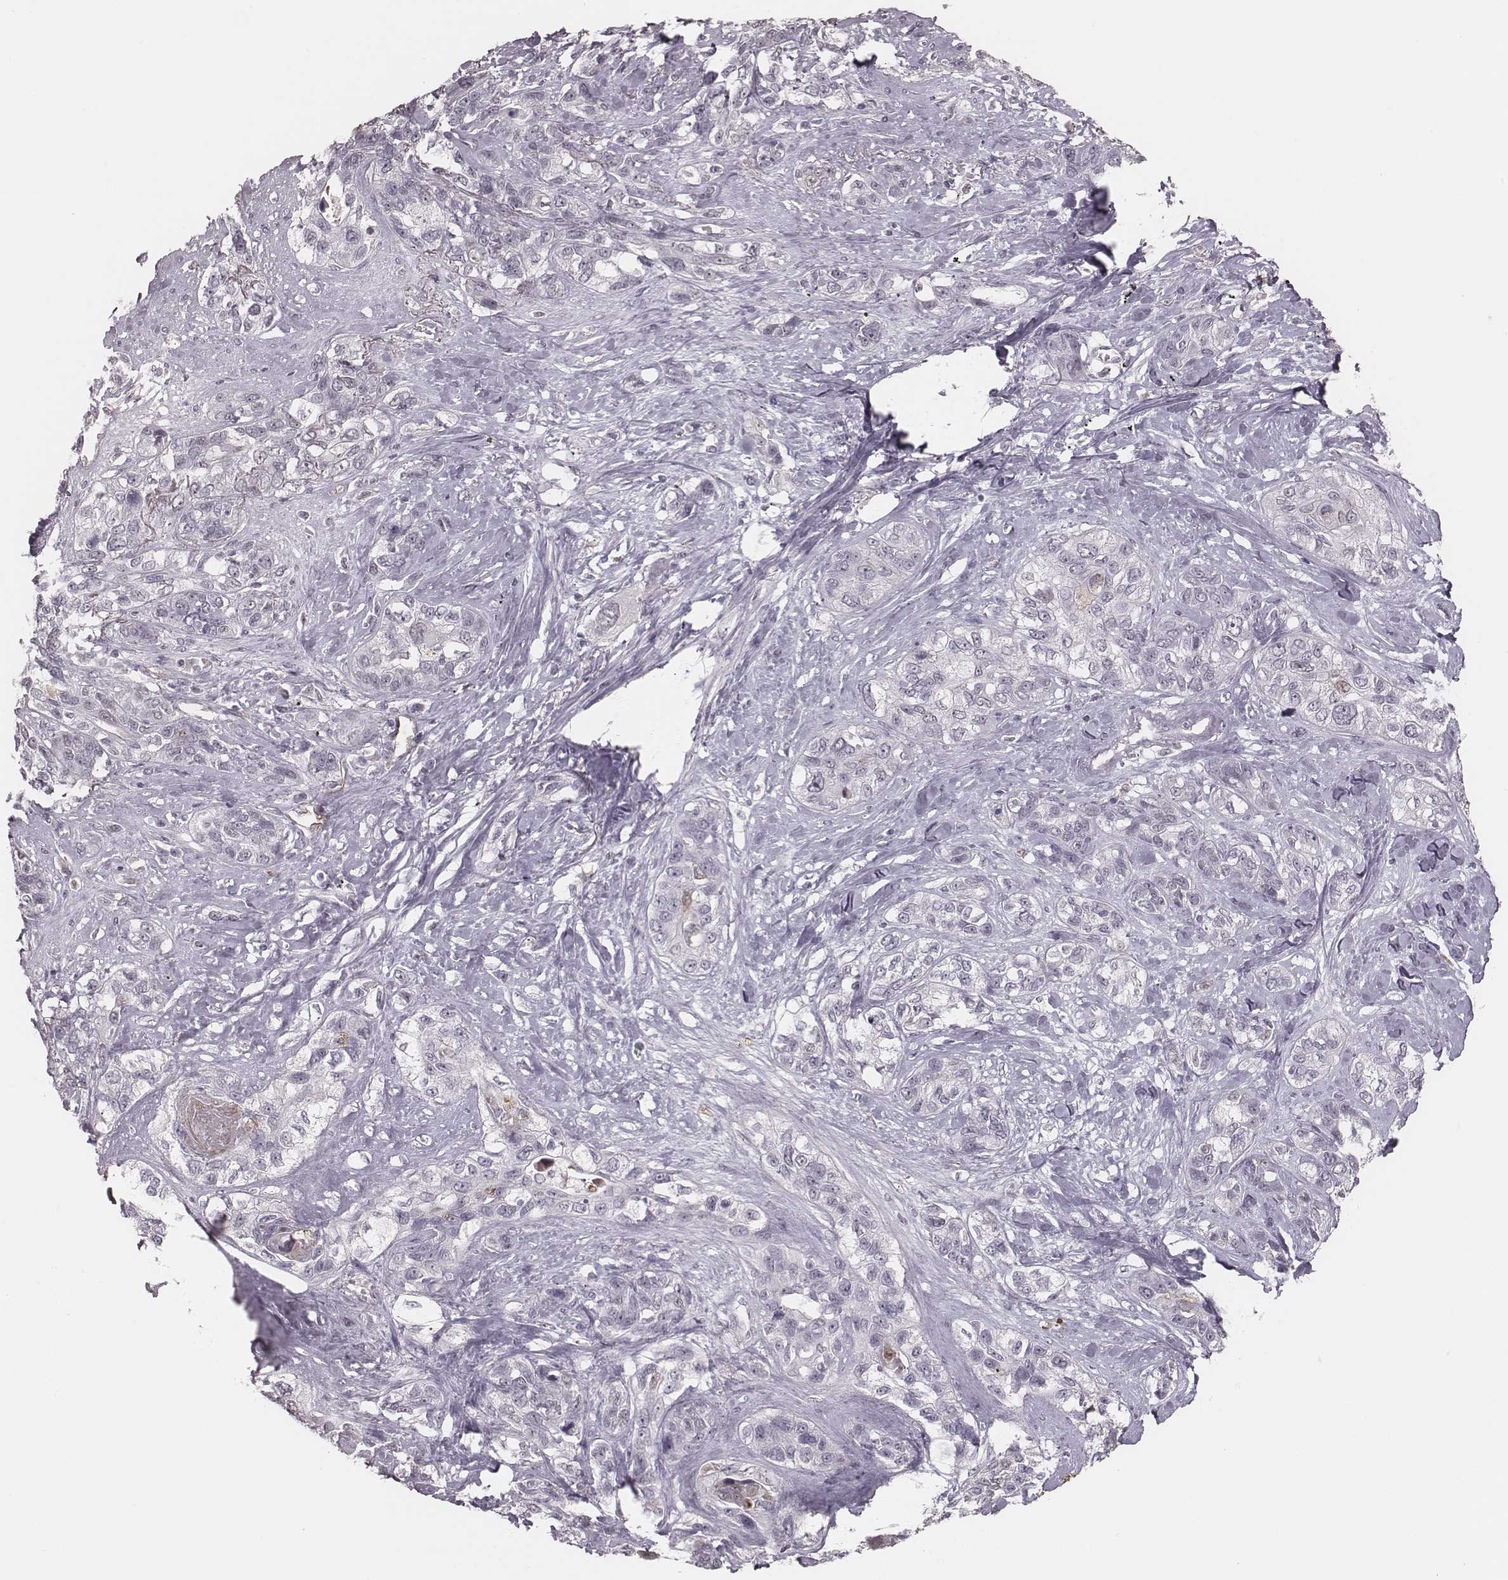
{"staining": {"intensity": "negative", "quantity": "none", "location": "none"}, "tissue": "lung cancer", "cell_type": "Tumor cells", "image_type": "cancer", "snomed": [{"axis": "morphology", "description": "Squamous cell carcinoma, NOS"}, {"axis": "topography", "description": "Lung"}], "caption": "This is a micrograph of immunohistochemistry staining of lung cancer, which shows no positivity in tumor cells.", "gene": "KITLG", "patient": {"sex": "female", "age": 70}}